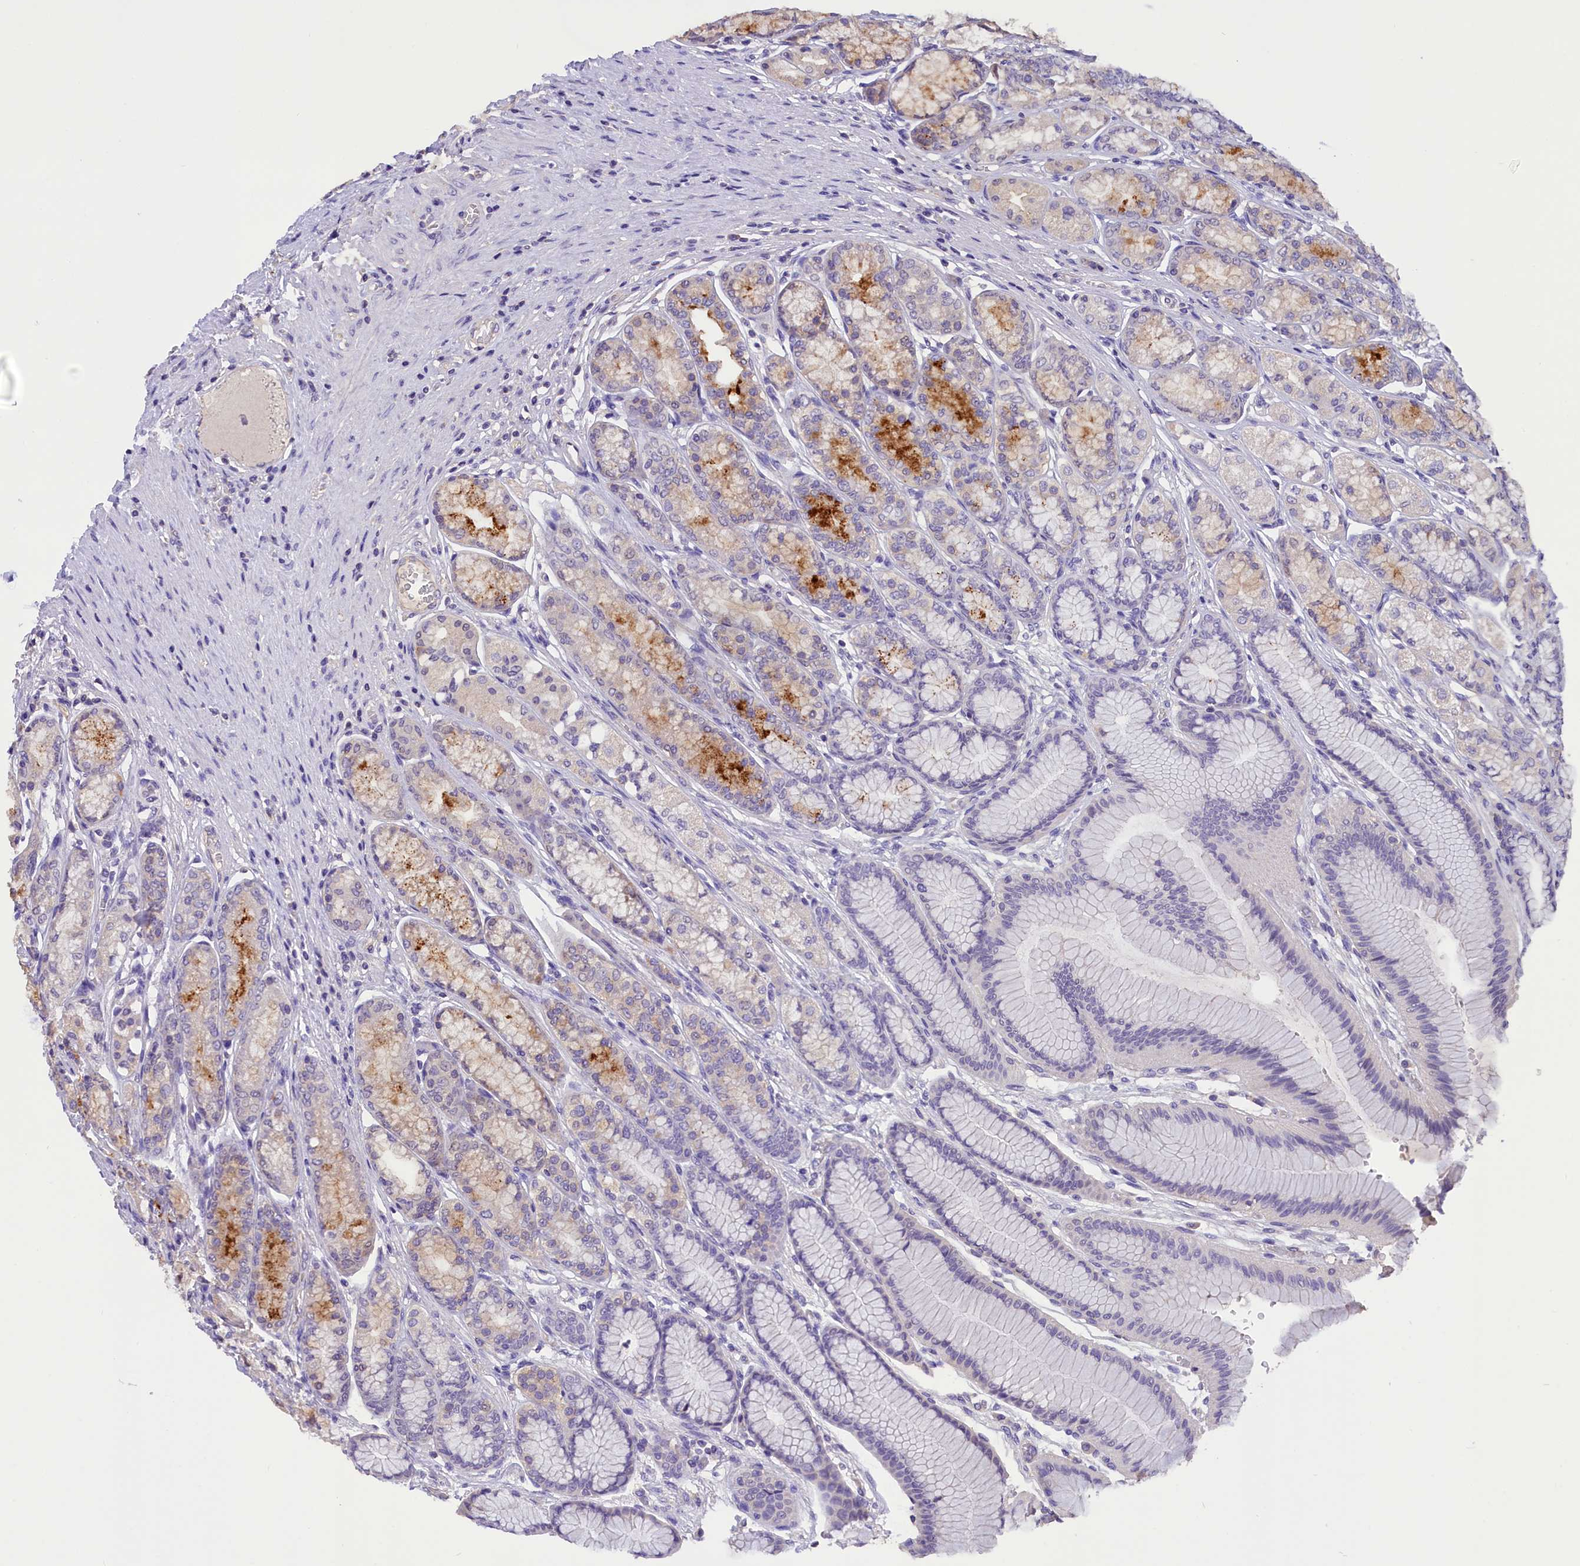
{"staining": {"intensity": "moderate", "quantity": "<25%", "location": "cytoplasmic/membranous"}, "tissue": "stomach", "cell_type": "Glandular cells", "image_type": "normal", "snomed": [{"axis": "morphology", "description": "Normal tissue, NOS"}, {"axis": "morphology", "description": "Adenocarcinoma, NOS"}, {"axis": "morphology", "description": "Adenocarcinoma, High grade"}, {"axis": "topography", "description": "Stomach, upper"}, {"axis": "topography", "description": "Stomach"}], "caption": "IHC histopathology image of benign human stomach stained for a protein (brown), which displays low levels of moderate cytoplasmic/membranous positivity in approximately <25% of glandular cells.", "gene": "AP3B2", "patient": {"sex": "female", "age": 65}}